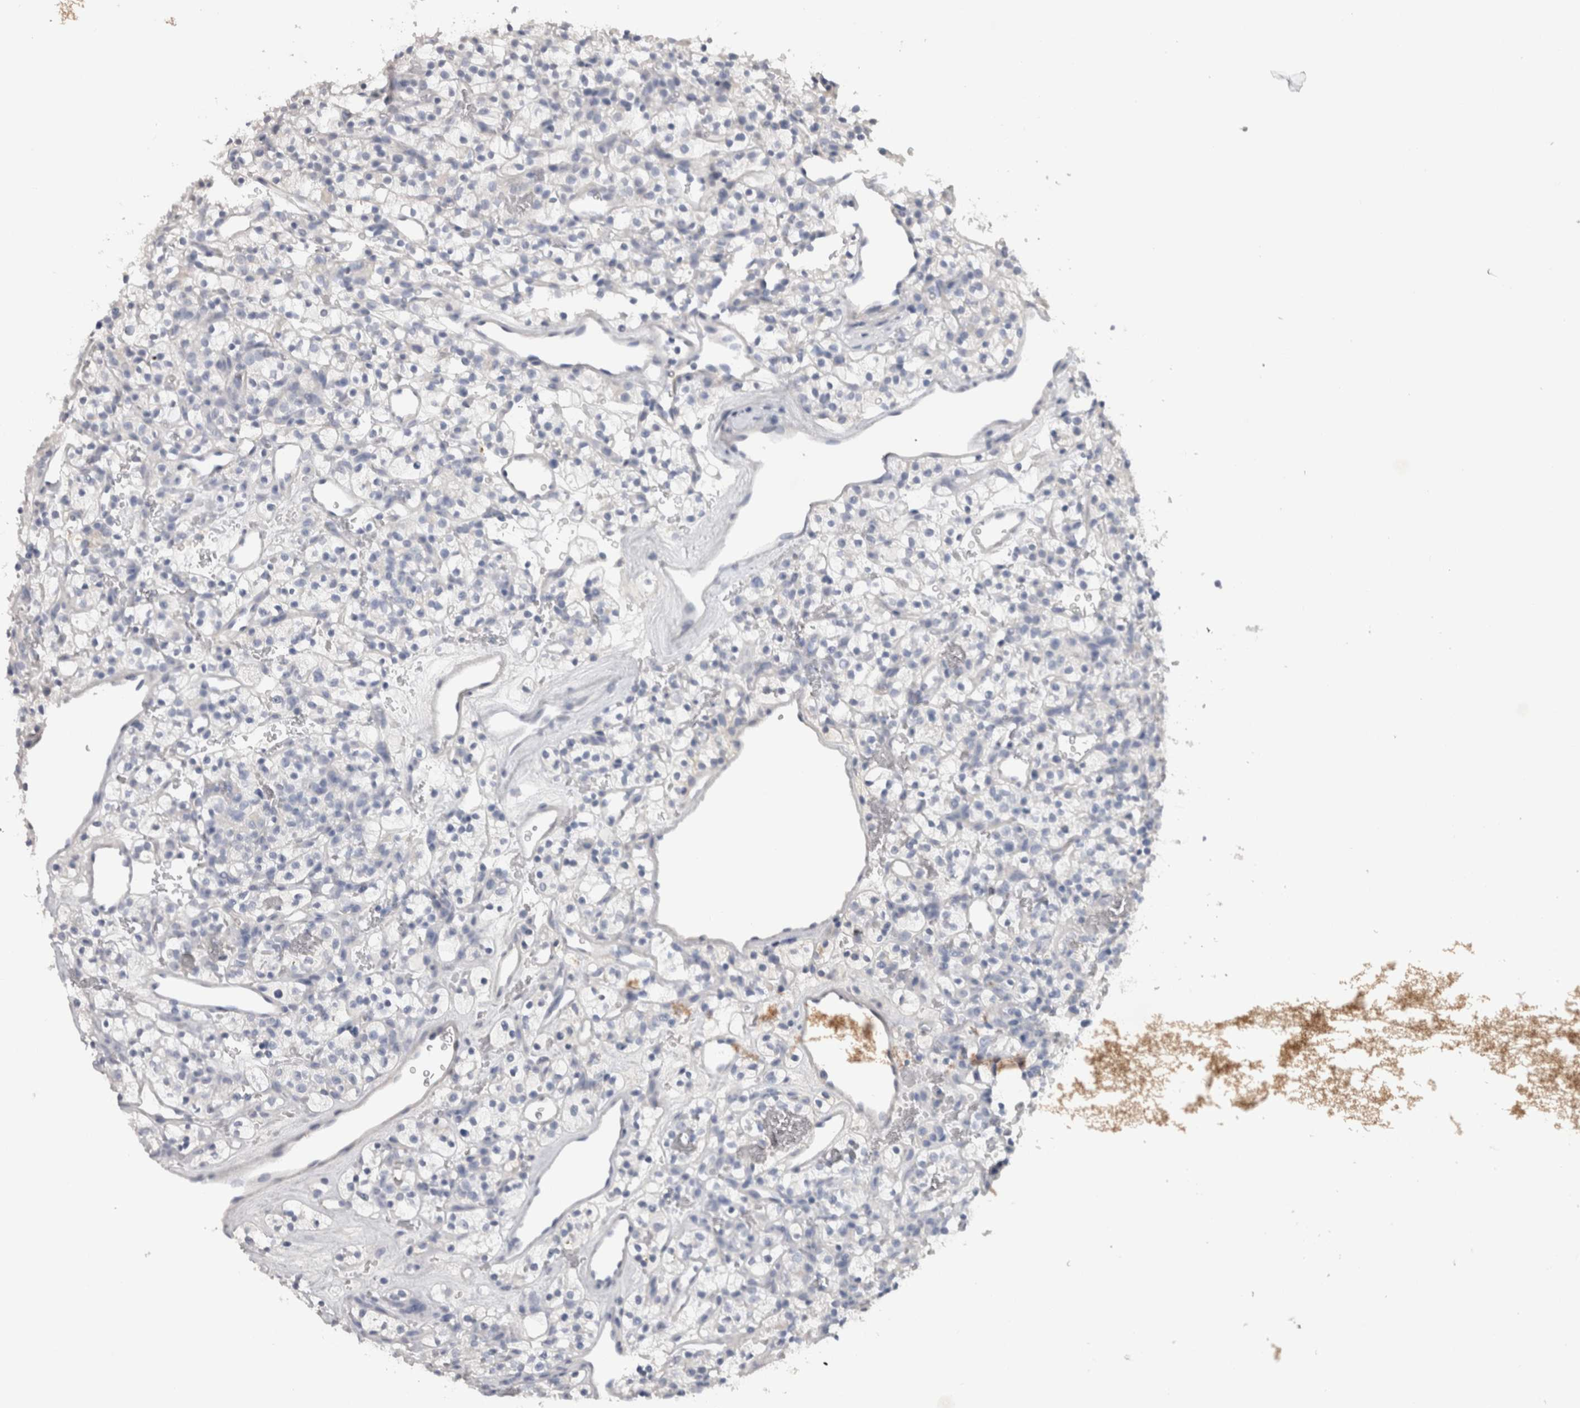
{"staining": {"intensity": "negative", "quantity": "none", "location": "none"}, "tissue": "renal cancer", "cell_type": "Tumor cells", "image_type": "cancer", "snomed": [{"axis": "morphology", "description": "Adenocarcinoma, NOS"}, {"axis": "topography", "description": "Kidney"}], "caption": "Protein analysis of renal cancer (adenocarcinoma) exhibits no significant expression in tumor cells.", "gene": "ADAM2", "patient": {"sex": "female", "age": 57}}